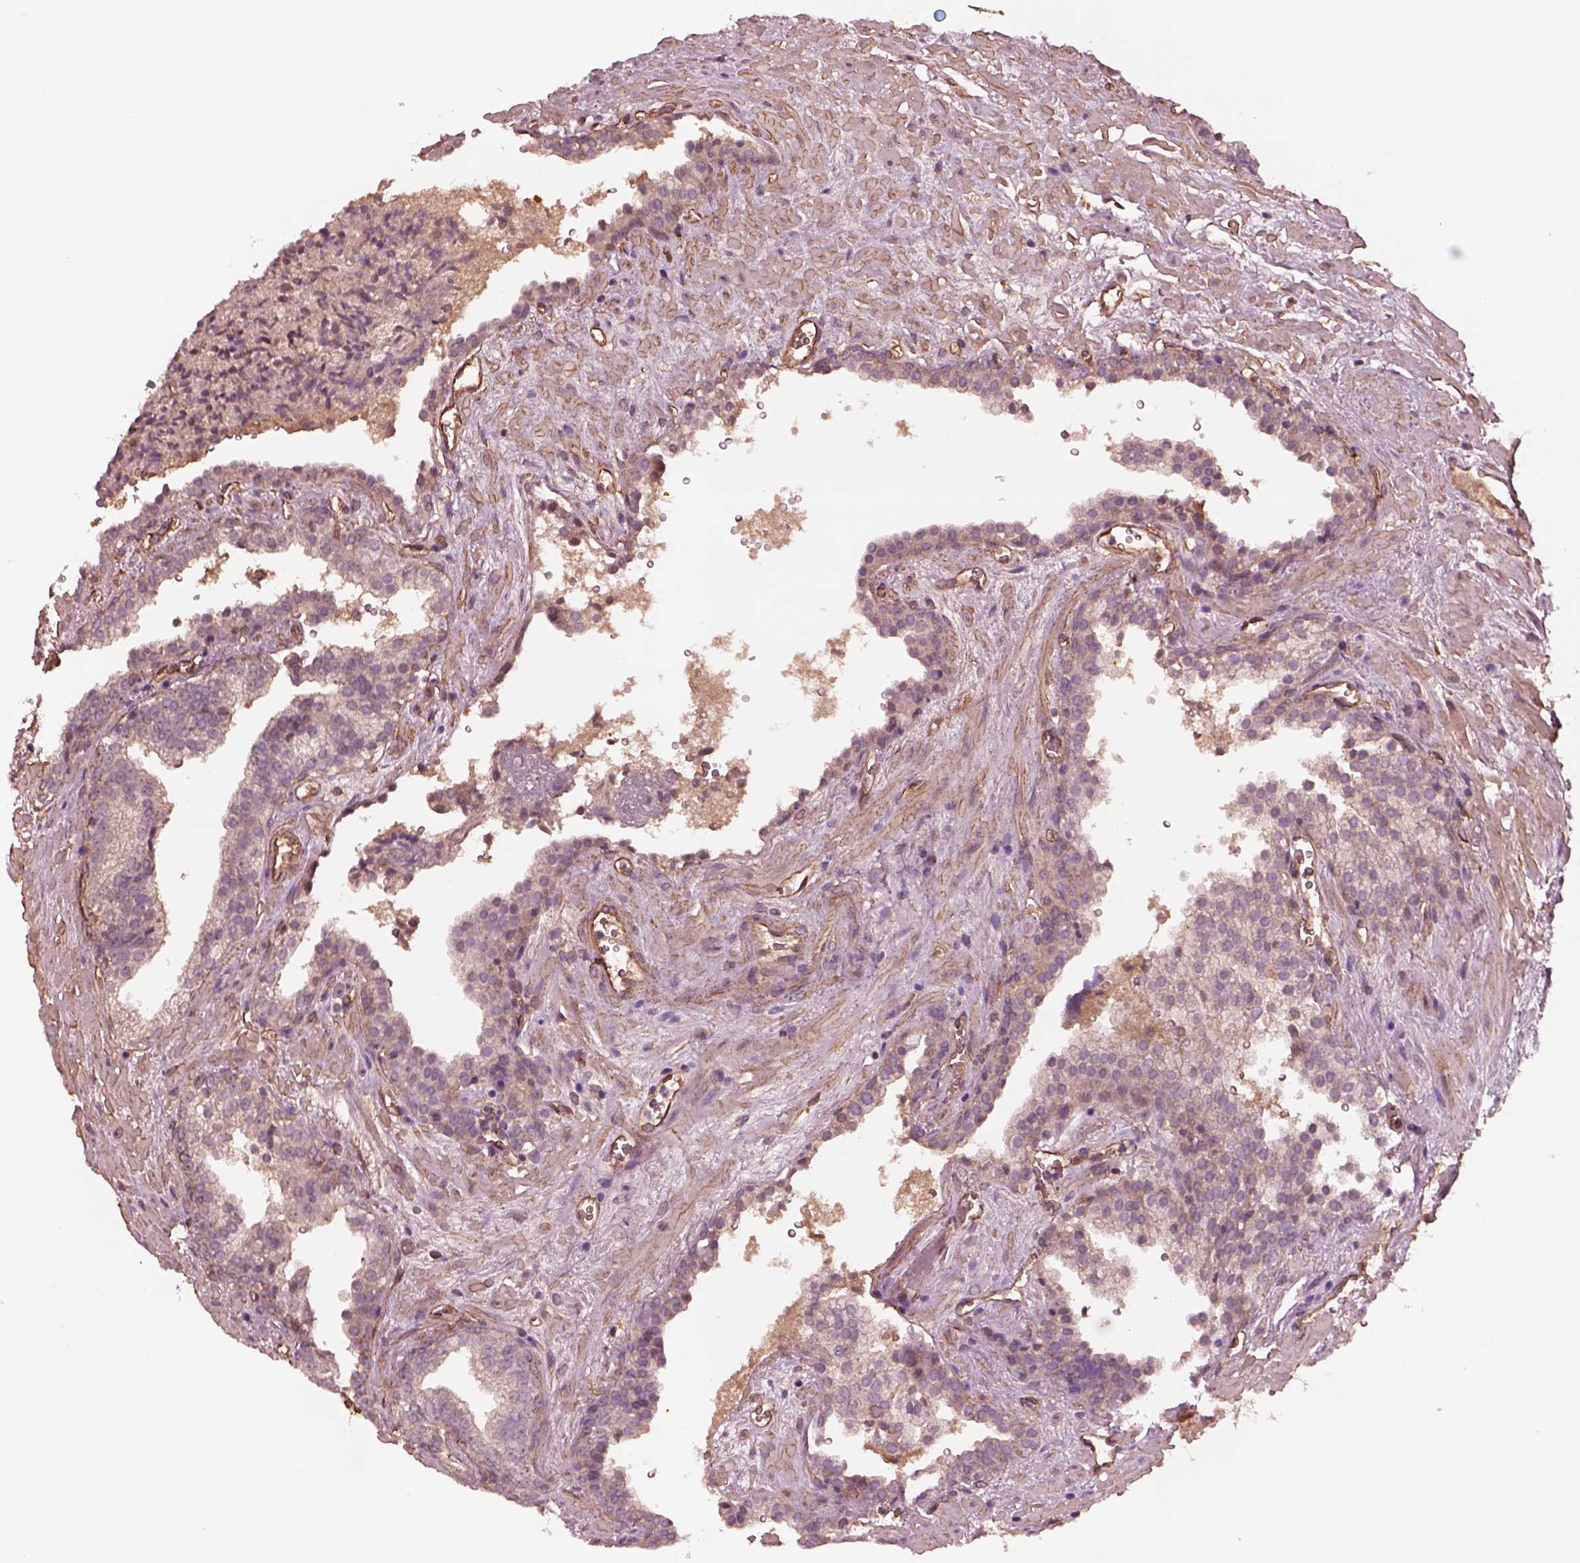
{"staining": {"intensity": "negative", "quantity": "none", "location": "none"}, "tissue": "prostate cancer", "cell_type": "Tumor cells", "image_type": "cancer", "snomed": [{"axis": "morphology", "description": "Adenocarcinoma, NOS"}, {"axis": "topography", "description": "Prostate"}], "caption": "Prostate cancer (adenocarcinoma) stained for a protein using immunohistochemistry (IHC) exhibits no staining tumor cells.", "gene": "HTR1B", "patient": {"sex": "male", "age": 66}}